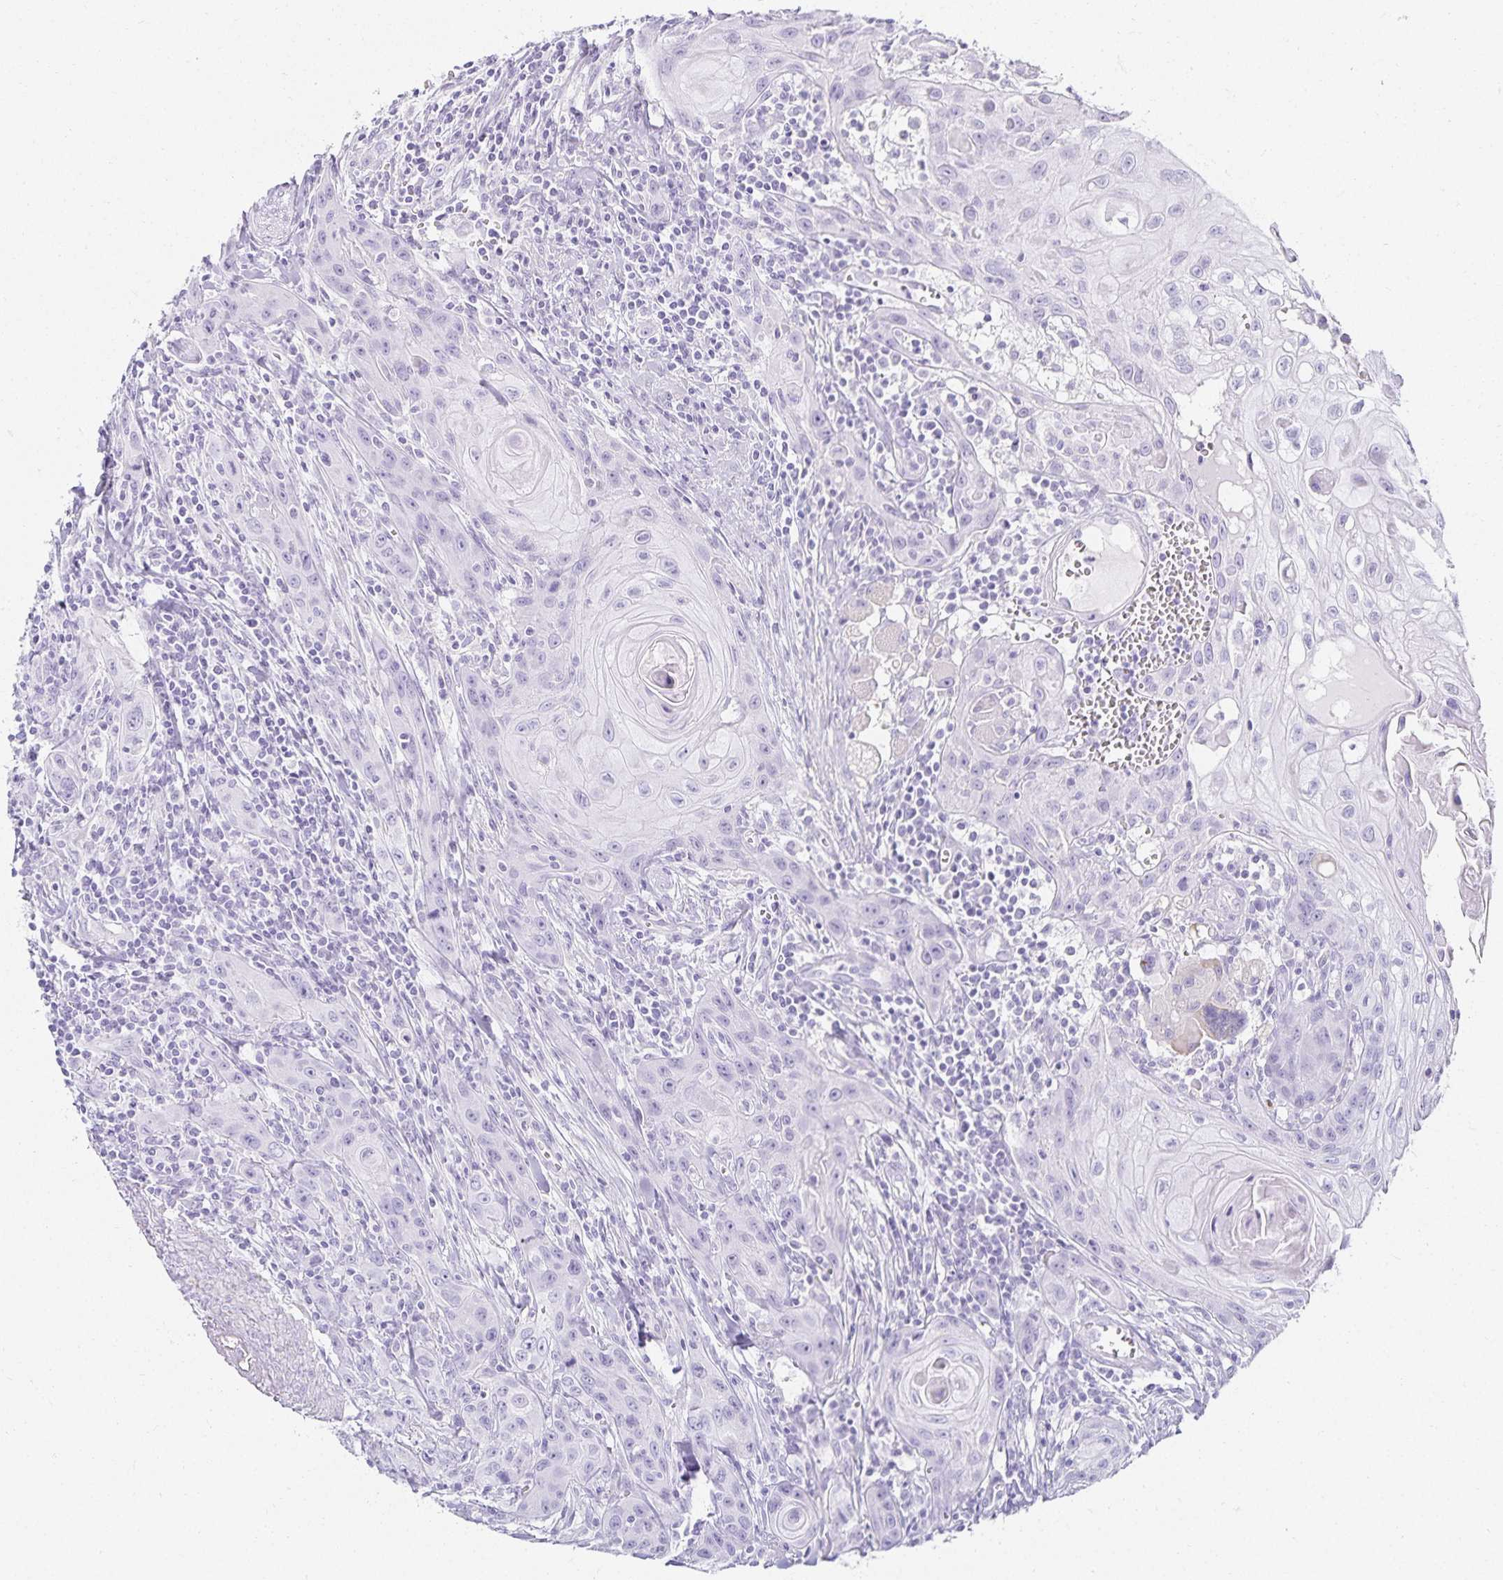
{"staining": {"intensity": "negative", "quantity": "none", "location": "none"}, "tissue": "head and neck cancer", "cell_type": "Tumor cells", "image_type": "cancer", "snomed": [{"axis": "morphology", "description": "Squamous cell carcinoma, NOS"}, {"axis": "topography", "description": "Oral tissue"}, {"axis": "topography", "description": "Head-Neck"}], "caption": "Immunohistochemical staining of head and neck cancer (squamous cell carcinoma) shows no significant positivity in tumor cells.", "gene": "GP2", "patient": {"sex": "male", "age": 58}}